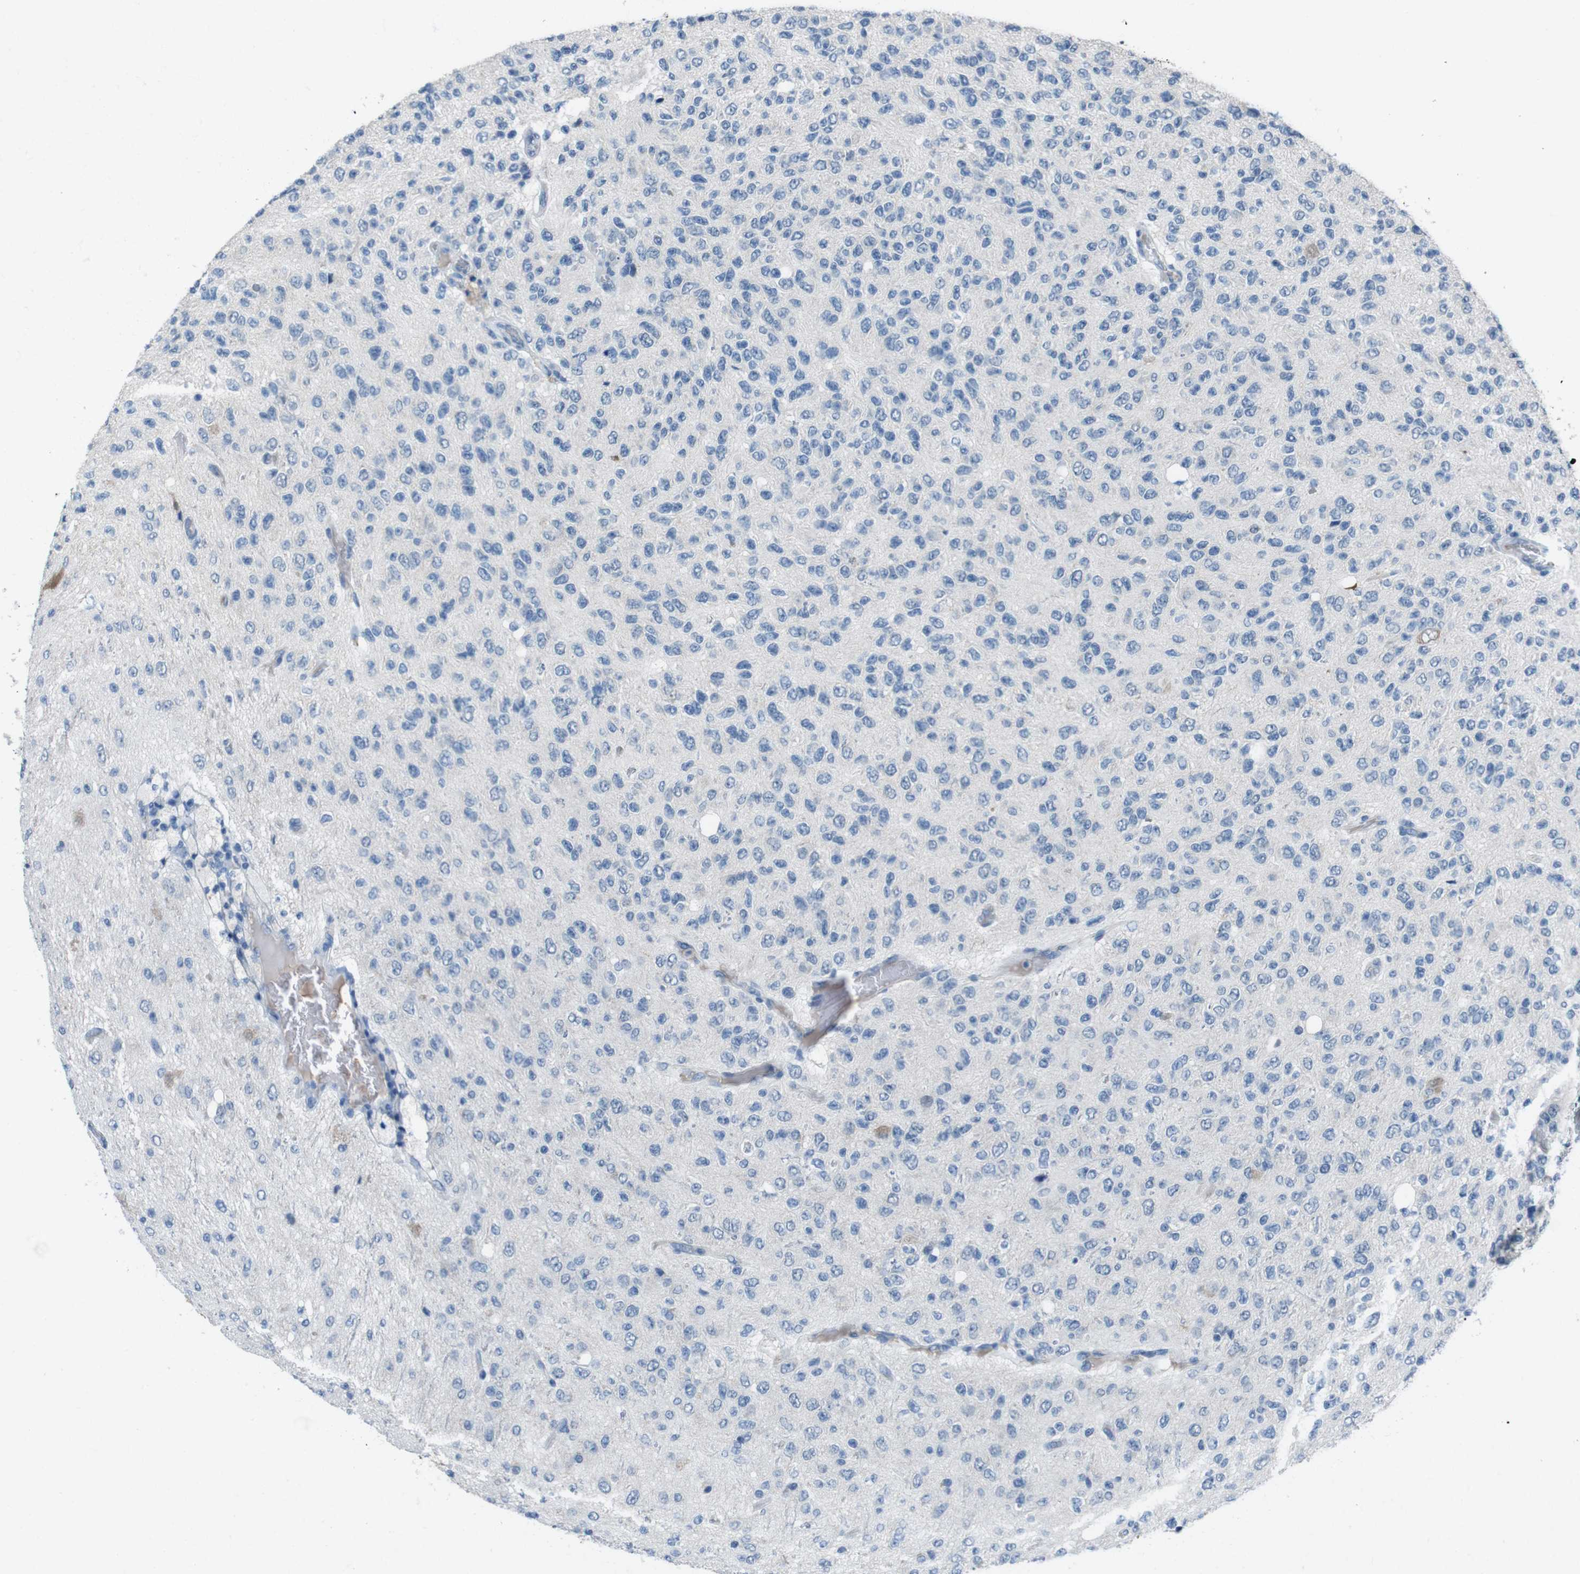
{"staining": {"intensity": "negative", "quantity": "none", "location": "none"}, "tissue": "glioma", "cell_type": "Tumor cells", "image_type": "cancer", "snomed": [{"axis": "morphology", "description": "Glioma, malignant, High grade"}, {"axis": "topography", "description": "pancreas cauda"}], "caption": "Image shows no protein staining in tumor cells of malignant glioma (high-grade) tissue.", "gene": "CDHR2", "patient": {"sex": "male", "age": 60}}